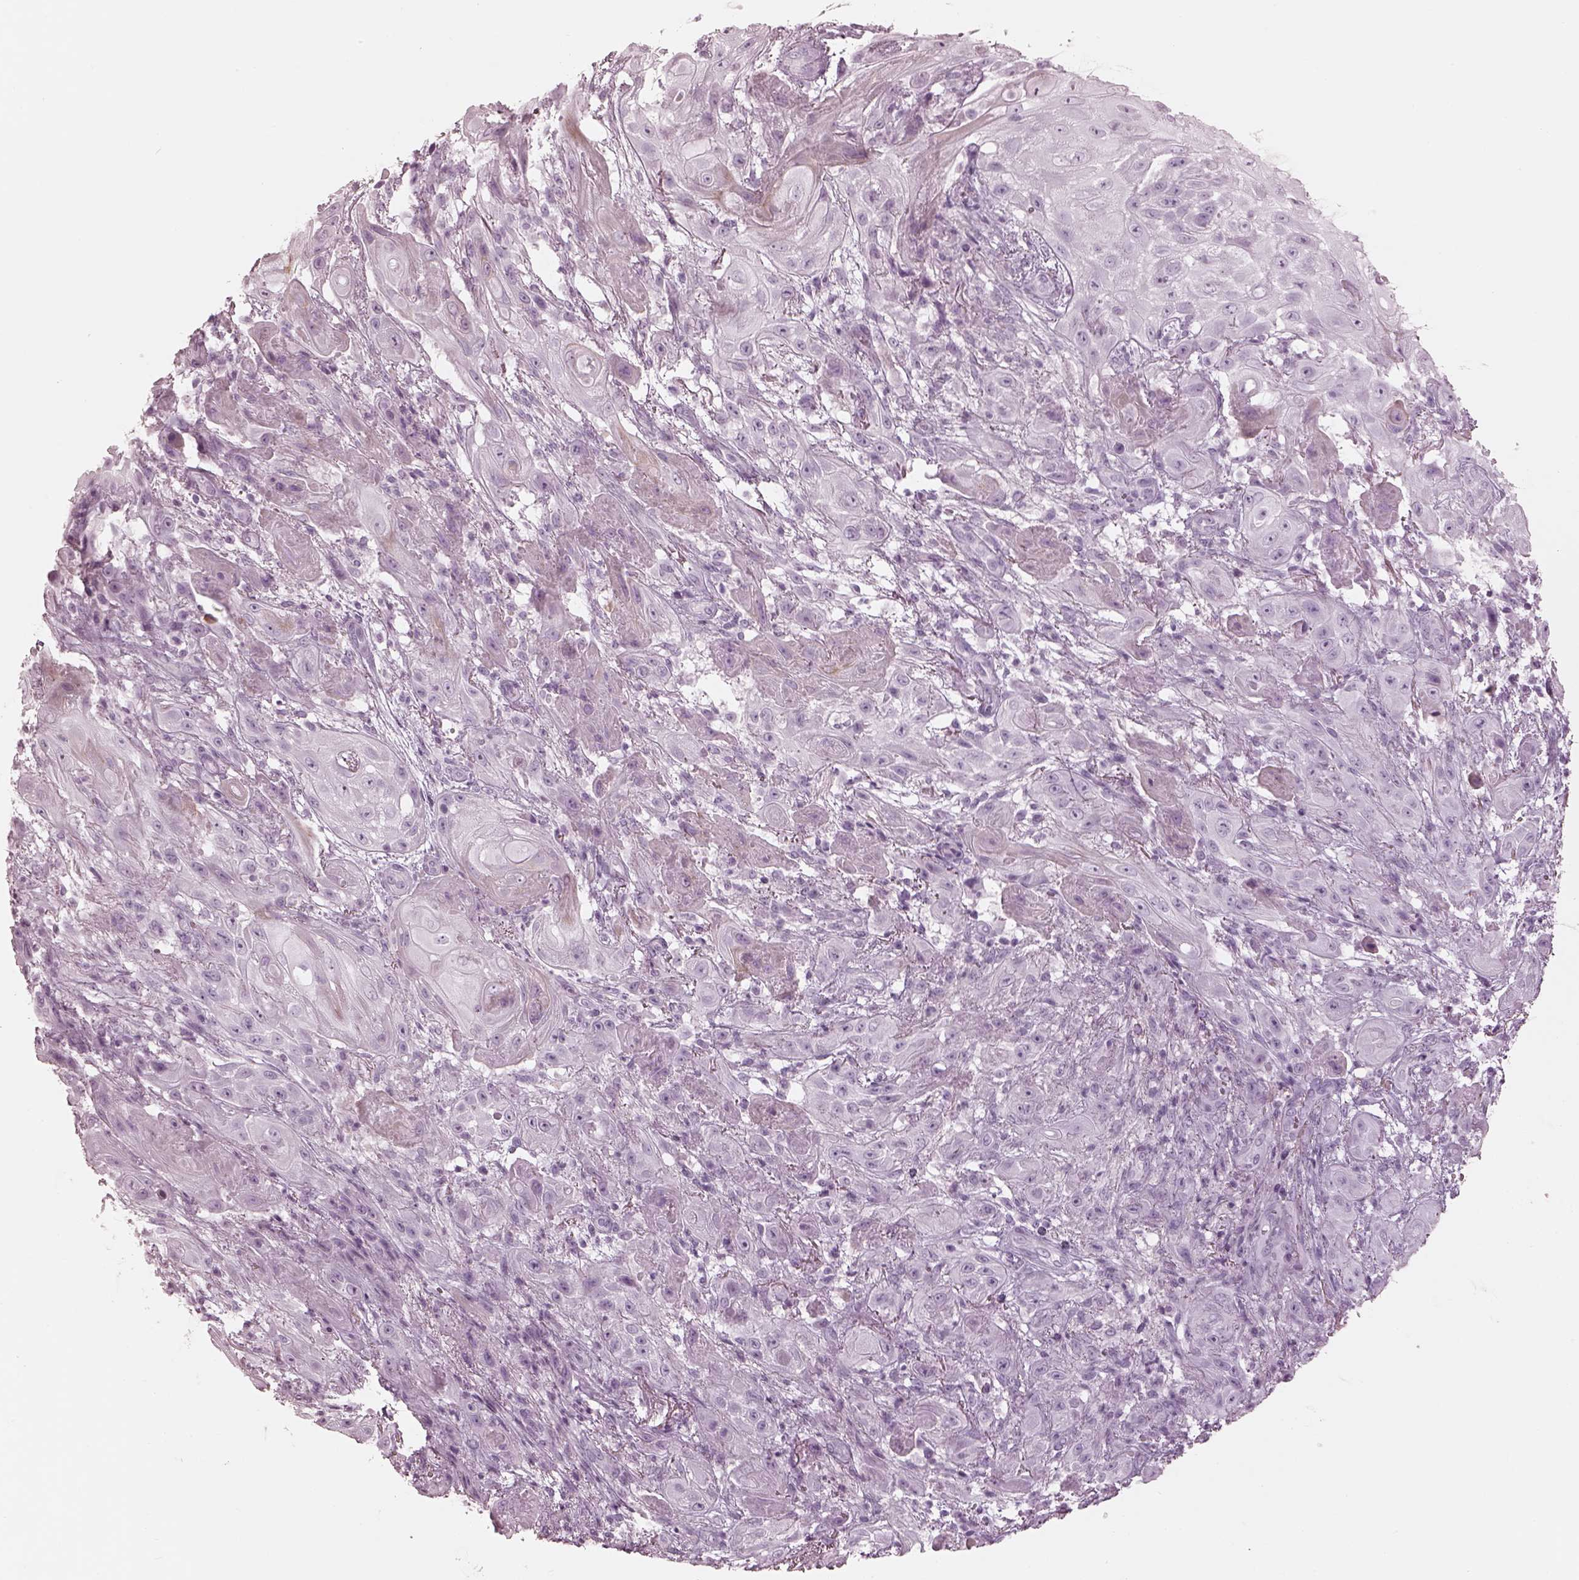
{"staining": {"intensity": "negative", "quantity": "none", "location": "none"}, "tissue": "skin cancer", "cell_type": "Tumor cells", "image_type": "cancer", "snomed": [{"axis": "morphology", "description": "Squamous cell carcinoma, NOS"}, {"axis": "topography", "description": "Skin"}], "caption": "Photomicrograph shows no significant protein positivity in tumor cells of skin cancer.", "gene": "OPN4", "patient": {"sex": "male", "age": 62}}